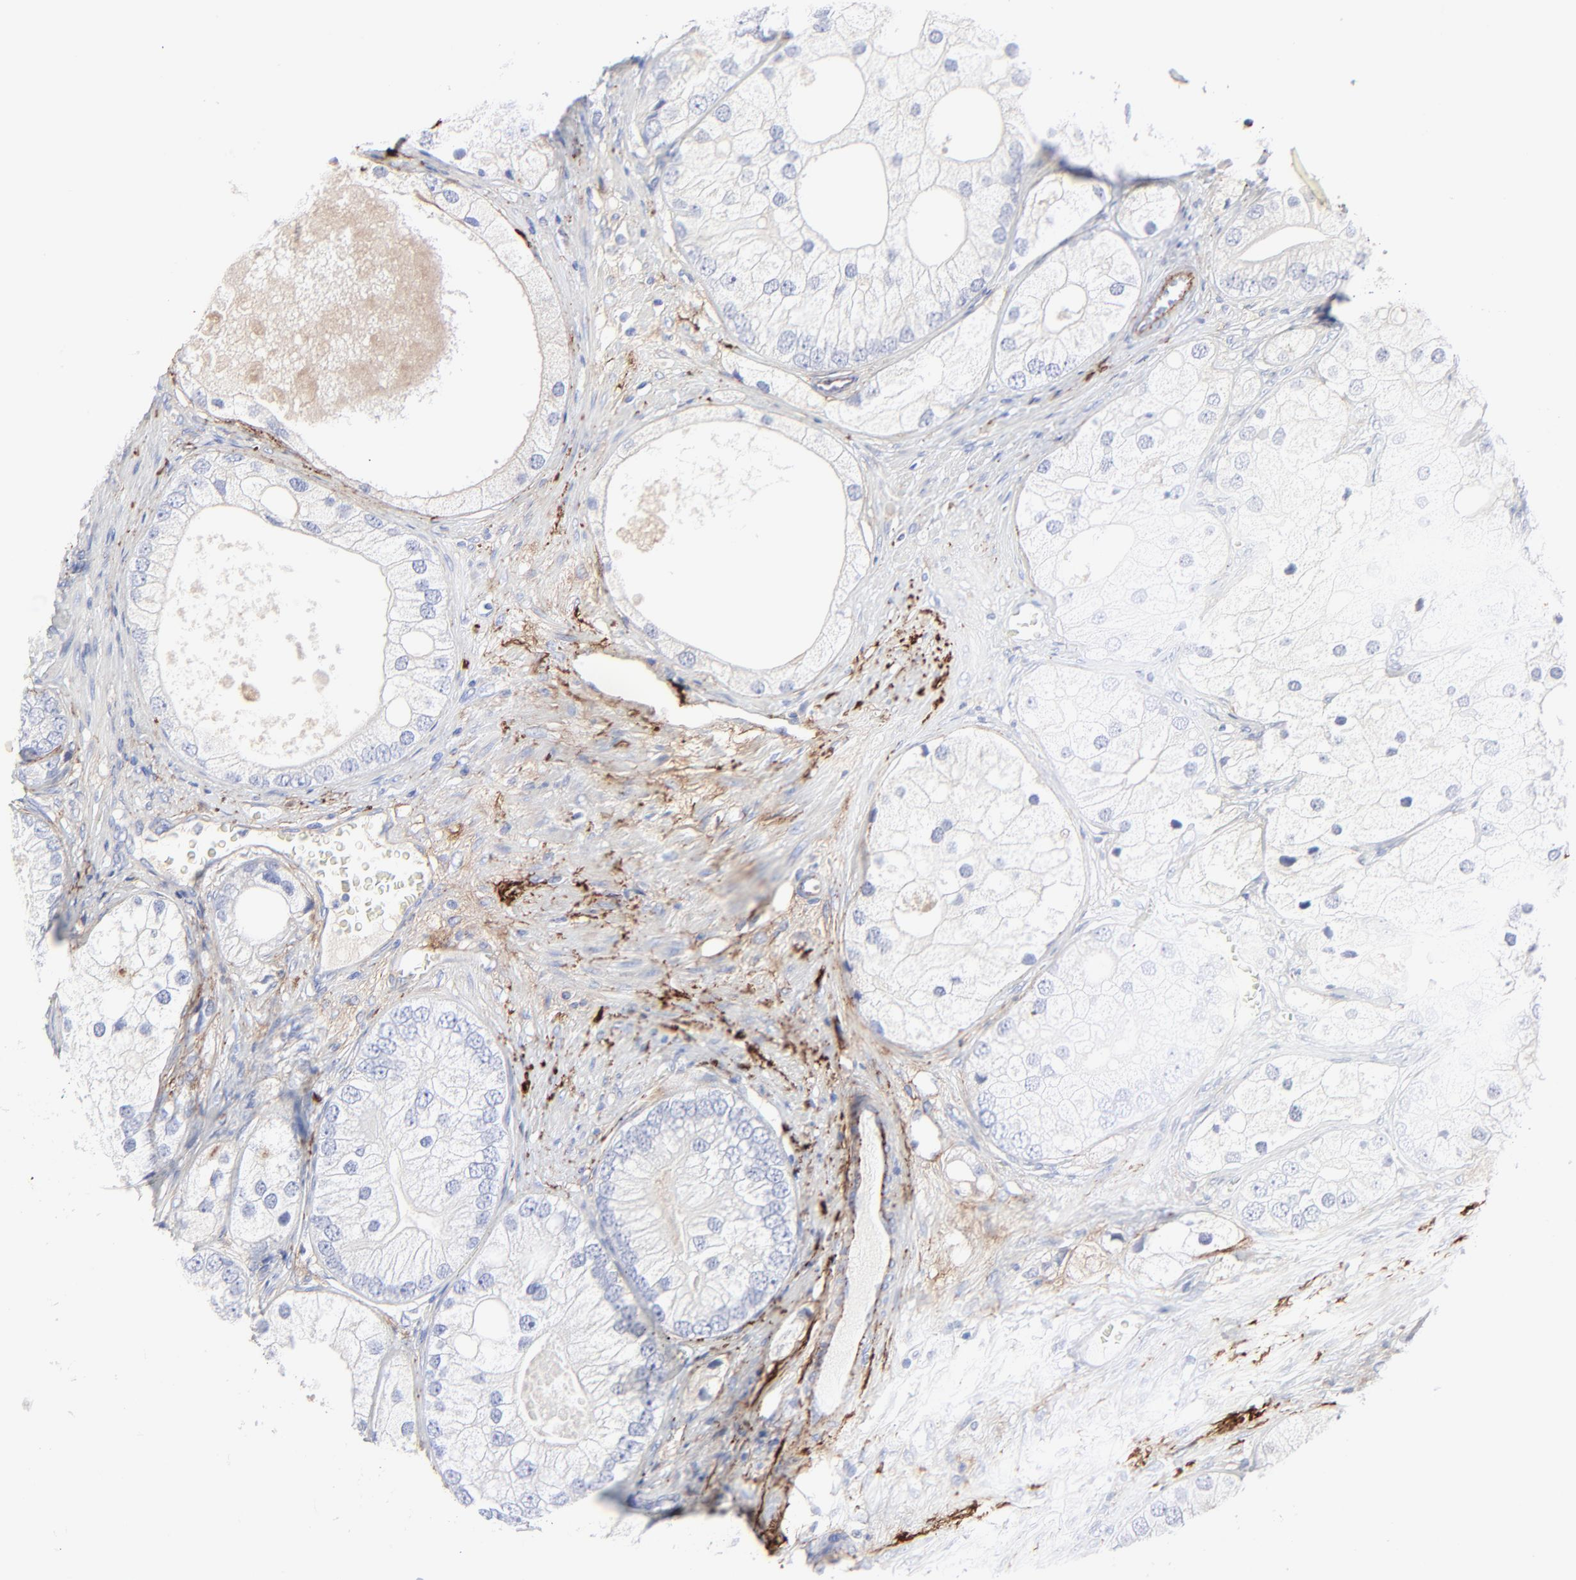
{"staining": {"intensity": "negative", "quantity": "none", "location": "none"}, "tissue": "prostate cancer", "cell_type": "Tumor cells", "image_type": "cancer", "snomed": [{"axis": "morphology", "description": "Adenocarcinoma, Low grade"}, {"axis": "topography", "description": "Prostate"}], "caption": "Immunohistochemistry of human prostate cancer demonstrates no staining in tumor cells.", "gene": "FBLN2", "patient": {"sex": "male", "age": 69}}